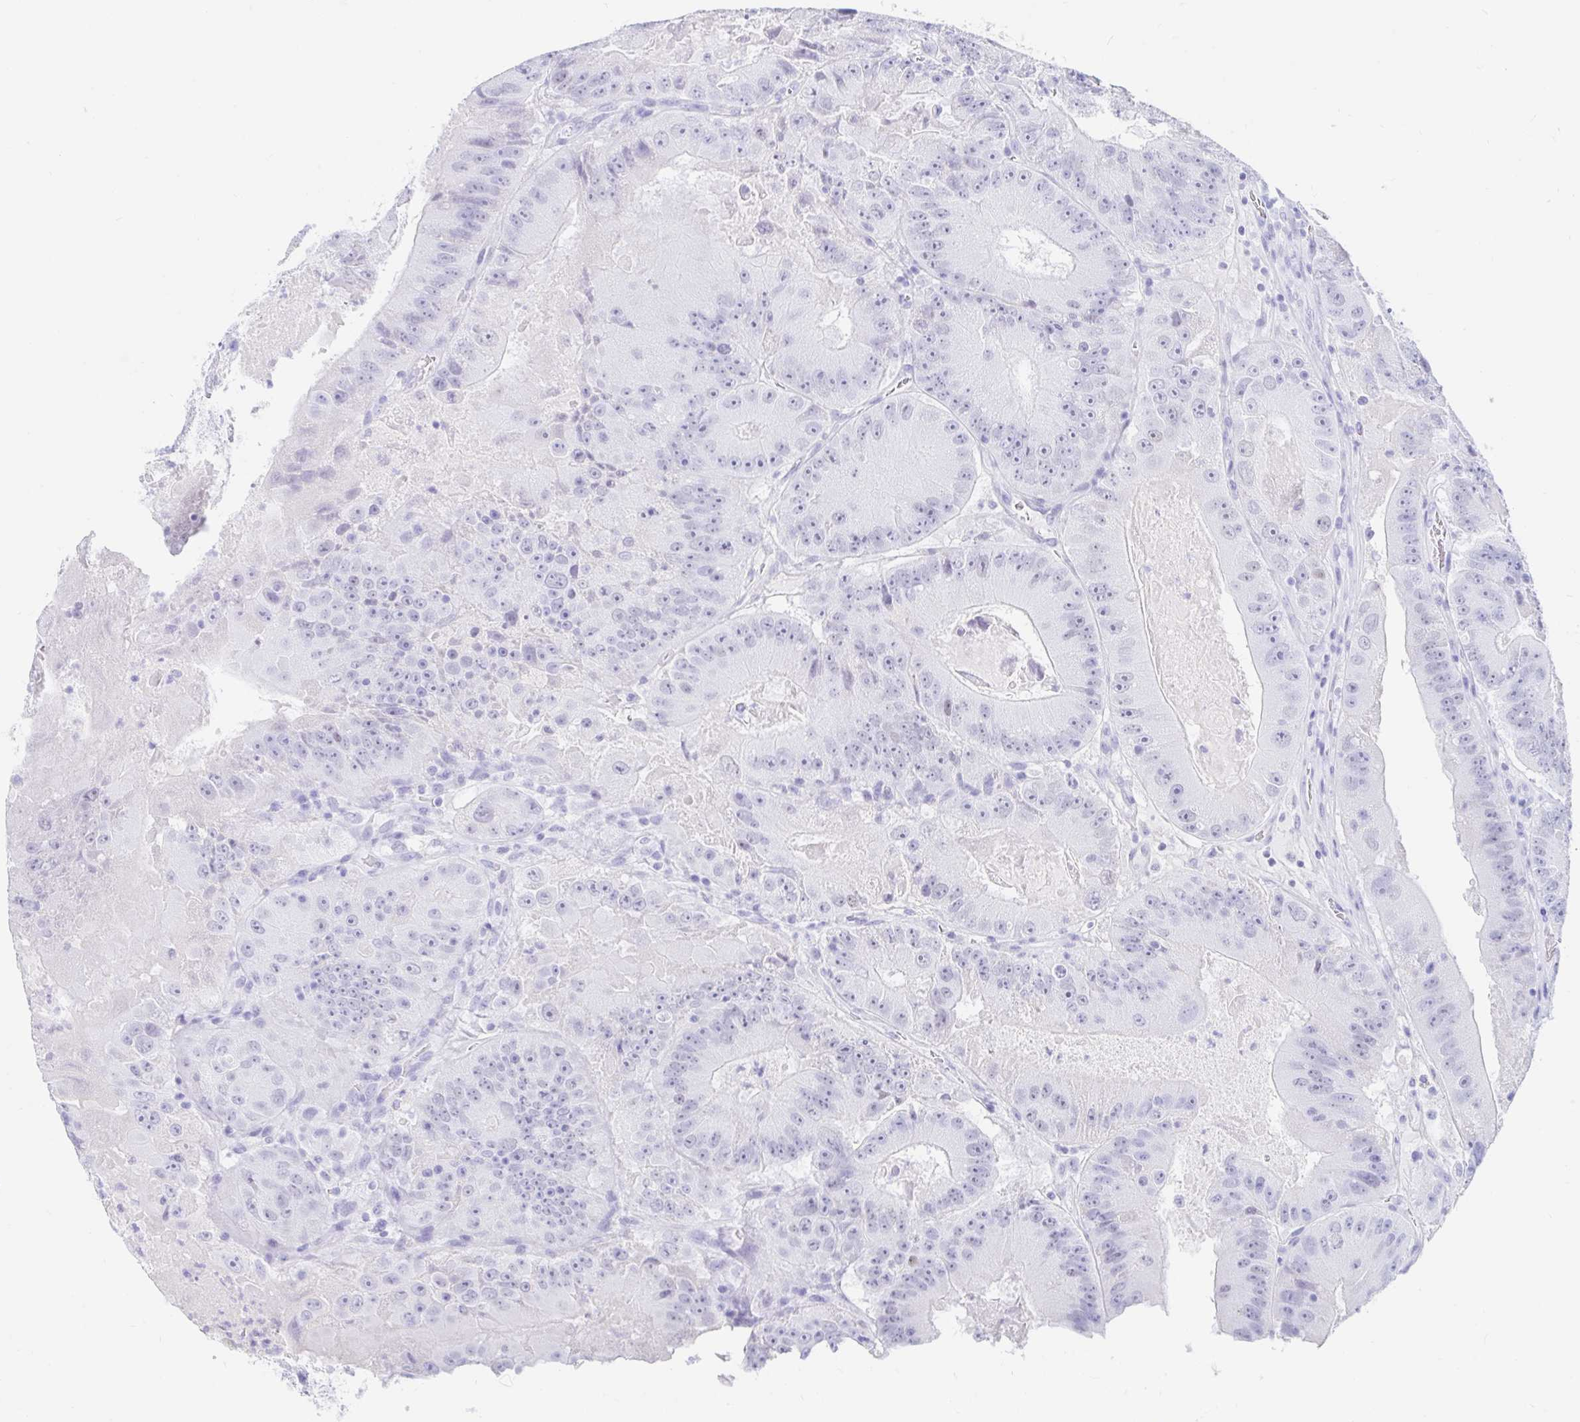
{"staining": {"intensity": "negative", "quantity": "none", "location": "none"}, "tissue": "colorectal cancer", "cell_type": "Tumor cells", "image_type": "cancer", "snomed": [{"axis": "morphology", "description": "Adenocarcinoma, NOS"}, {"axis": "topography", "description": "Colon"}], "caption": "DAB (3,3'-diaminobenzidine) immunohistochemical staining of adenocarcinoma (colorectal) reveals no significant positivity in tumor cells. (DAB (3,3'-diaminobenzidine) immunohistochemistry, high magnification).", "gene": "OR6T1", "patient": {"sex": "female", "age": 86}}